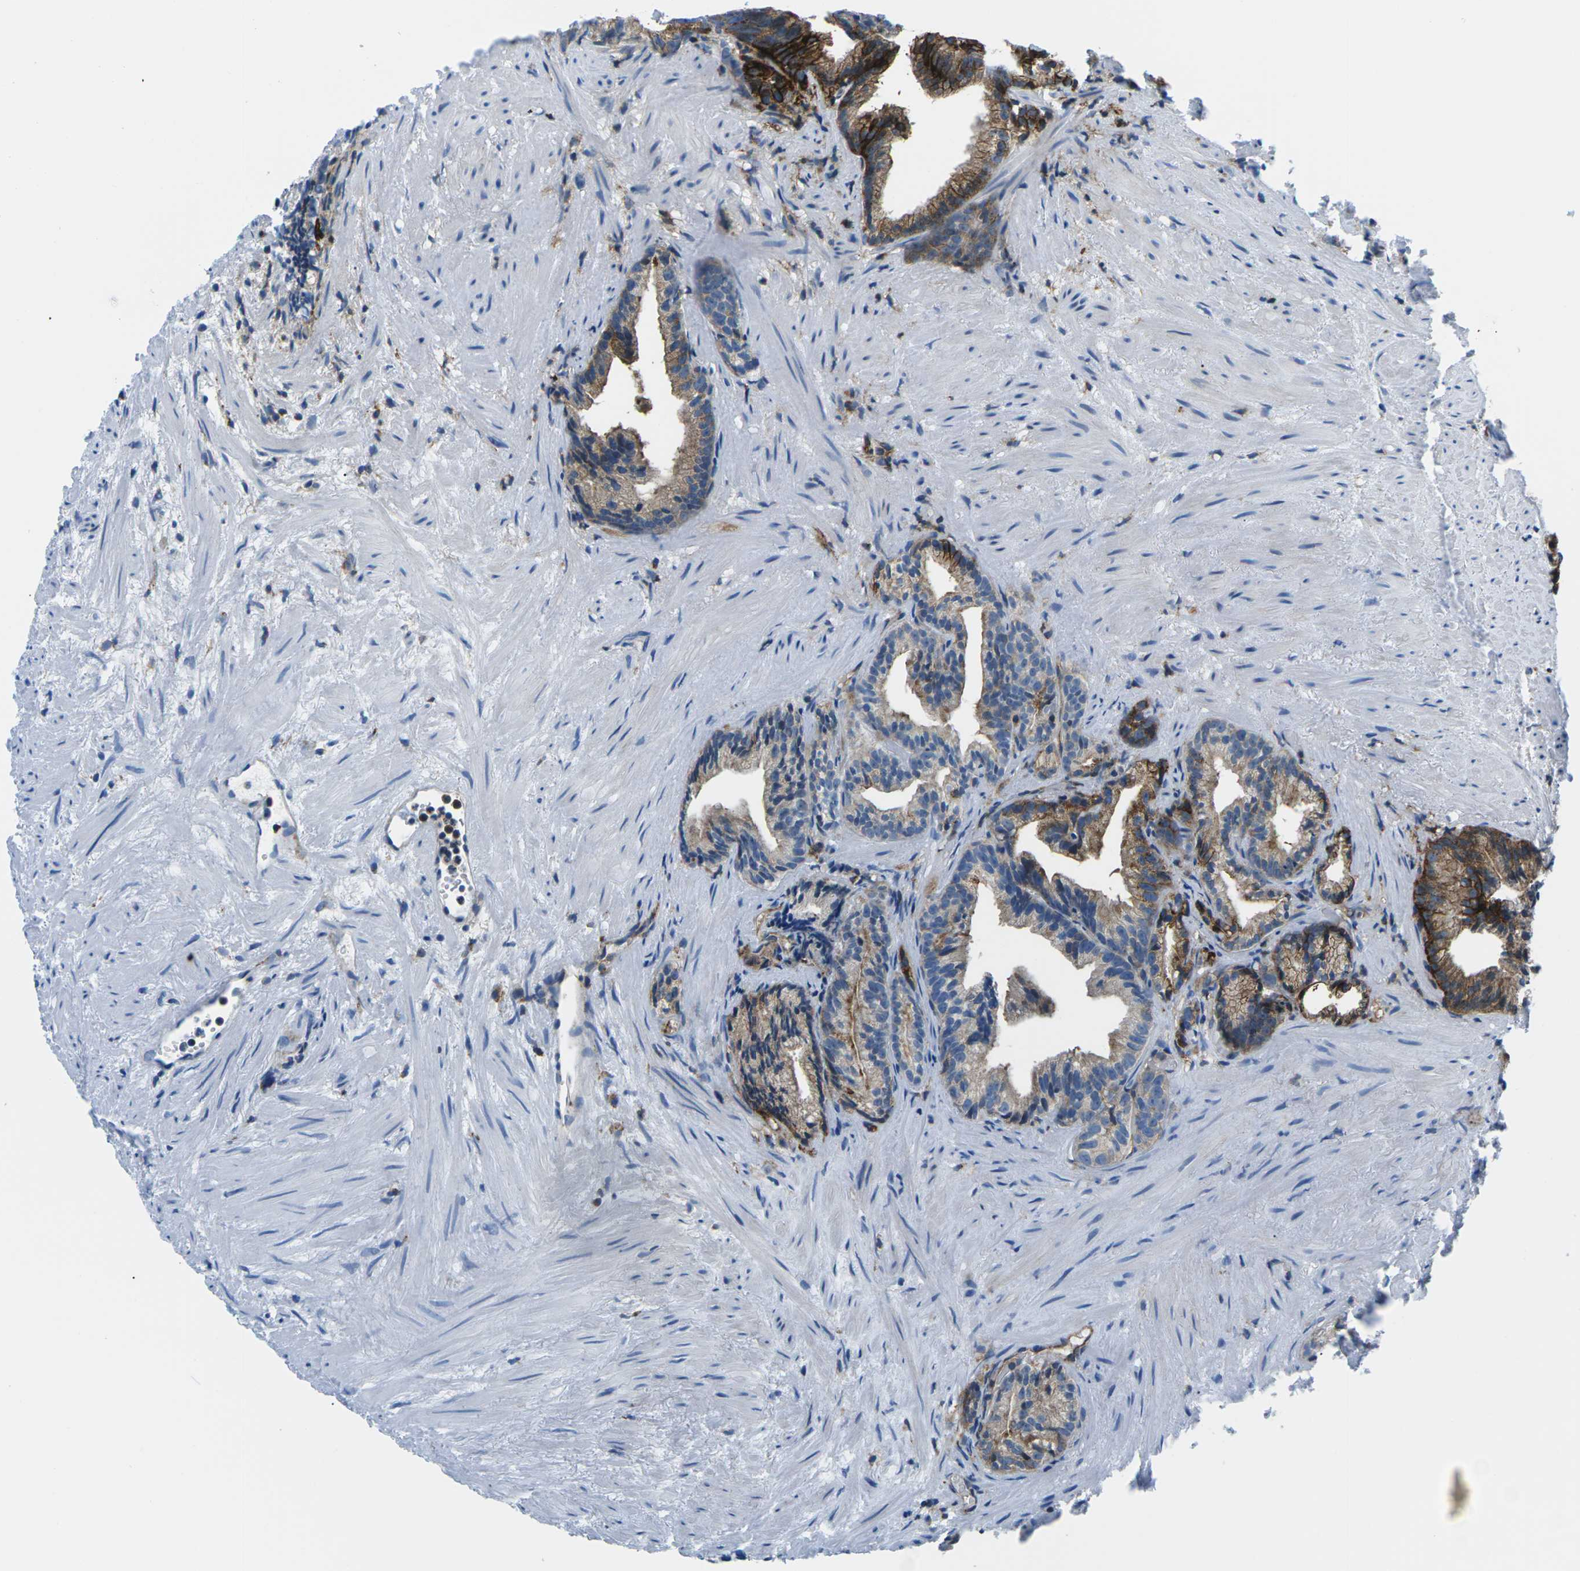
{"staining": {"intensity": "strong", "quantity": "25%-75%", "location": "cytoplasmic/membranous"}, "tissue": "prostate cancer", "cell_type": "Tumor cells", "image_type": "cancer", "snomed": [{"axis": "morphology", "description": "Adenocarcinoma, Low grade"}, {"axis": "topography", "description": "Prostate"}], "caption": "A micrograph of prostate cancer stained for a protein displays strong cytoplasmic/membranous brown staining in tumor cells.", "gene": "SOCS4", "patient": {"sex": "male", "age": 89}}